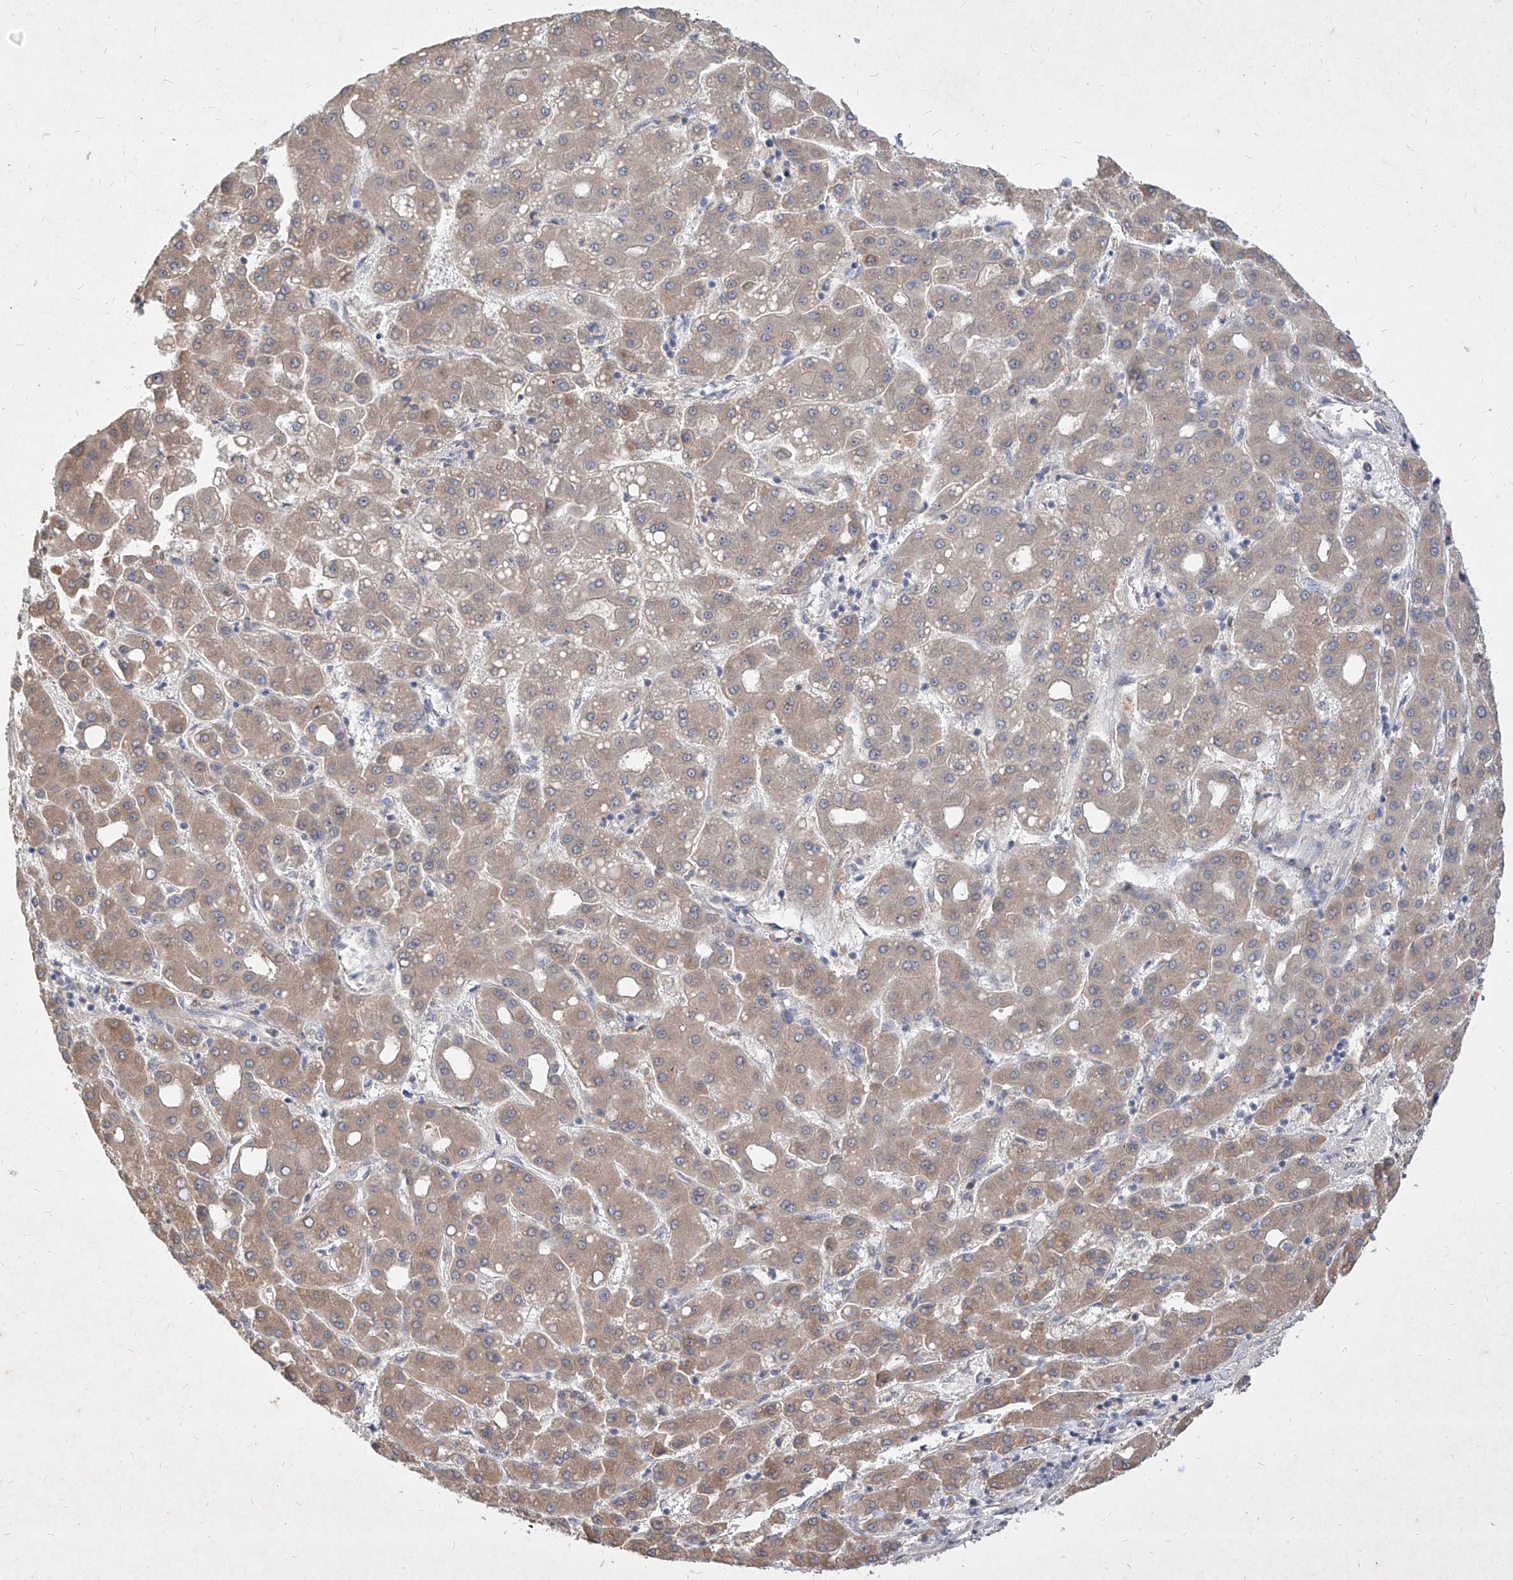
{"staining": {"intensity": "weak", "quantity": "25%-75%", "location": "cytoplasmic/membranous"}, "tissue": "liver cancer", "cell_type": "Tumor cells", "image_type": "cancer", "snomed": [{"axis": "morphology", "description": "Carcinoma, Hepatocellular, NOS"}, {"axis": "topography", "description": "Liver"}], "caption": "Hepatocellular carcinoma (liver) stained with a protein marker displays weak staining in tumor cells.", "gene": "C4A", "patient": {"sex": "male", "age": 65}}